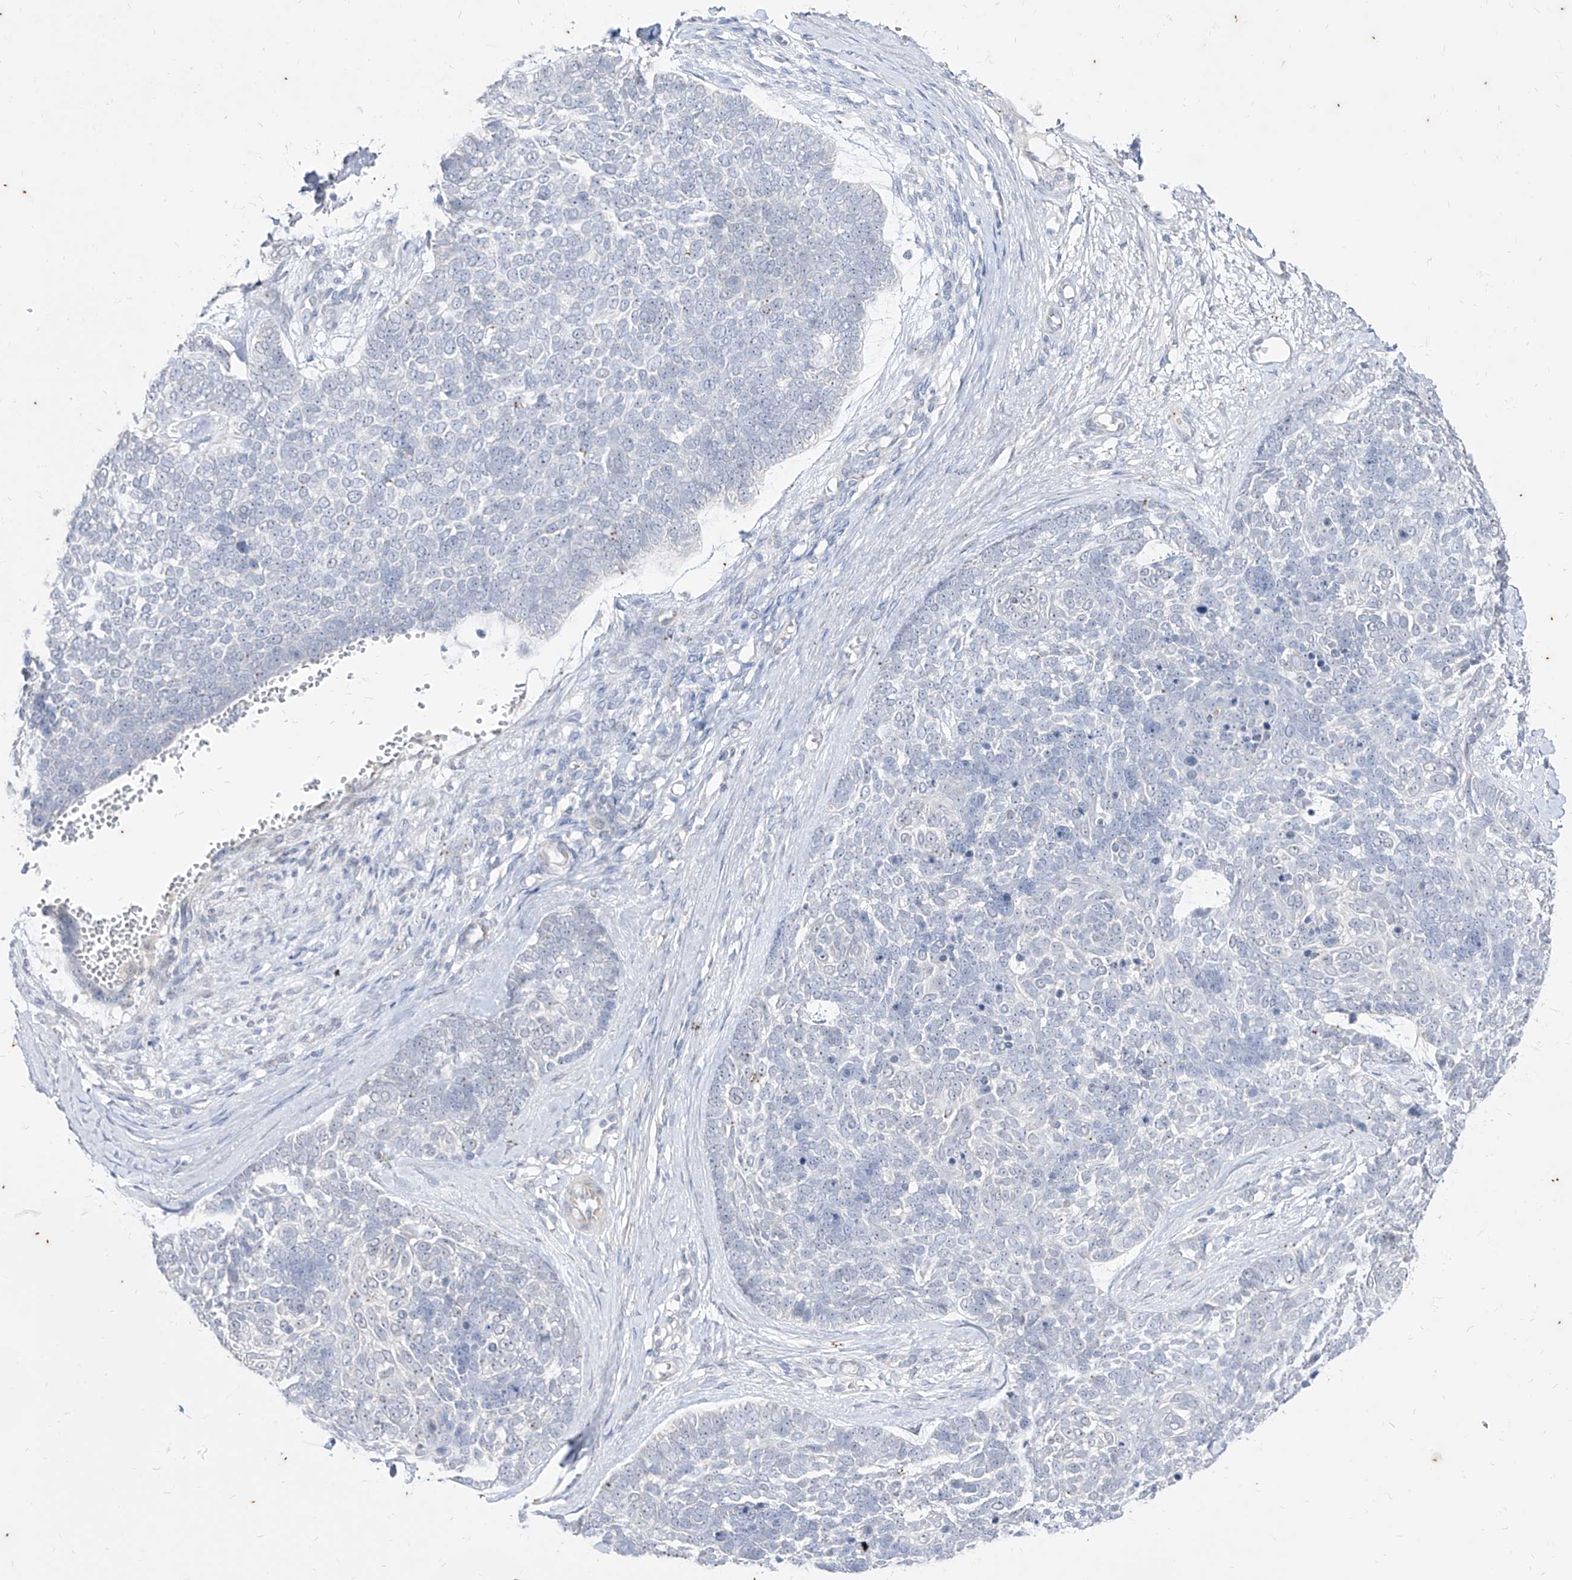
{"staining": {"intensity": "negative", "quantity": "none", "location": "none"}, "tissue": "skin cancer", "cell_type": "Tumor cells", "image_type": "cancer", "snomed": [{"axis": "morphology", "description": "Basal cell carcinoma"}, {"axis": "topography", "description": "Skin"}], "caption": "Tumor cells show no significant protein staining in skin cancer.", "gene": "PHF20L1", "patient": {"sex": "female", "age": 81}}